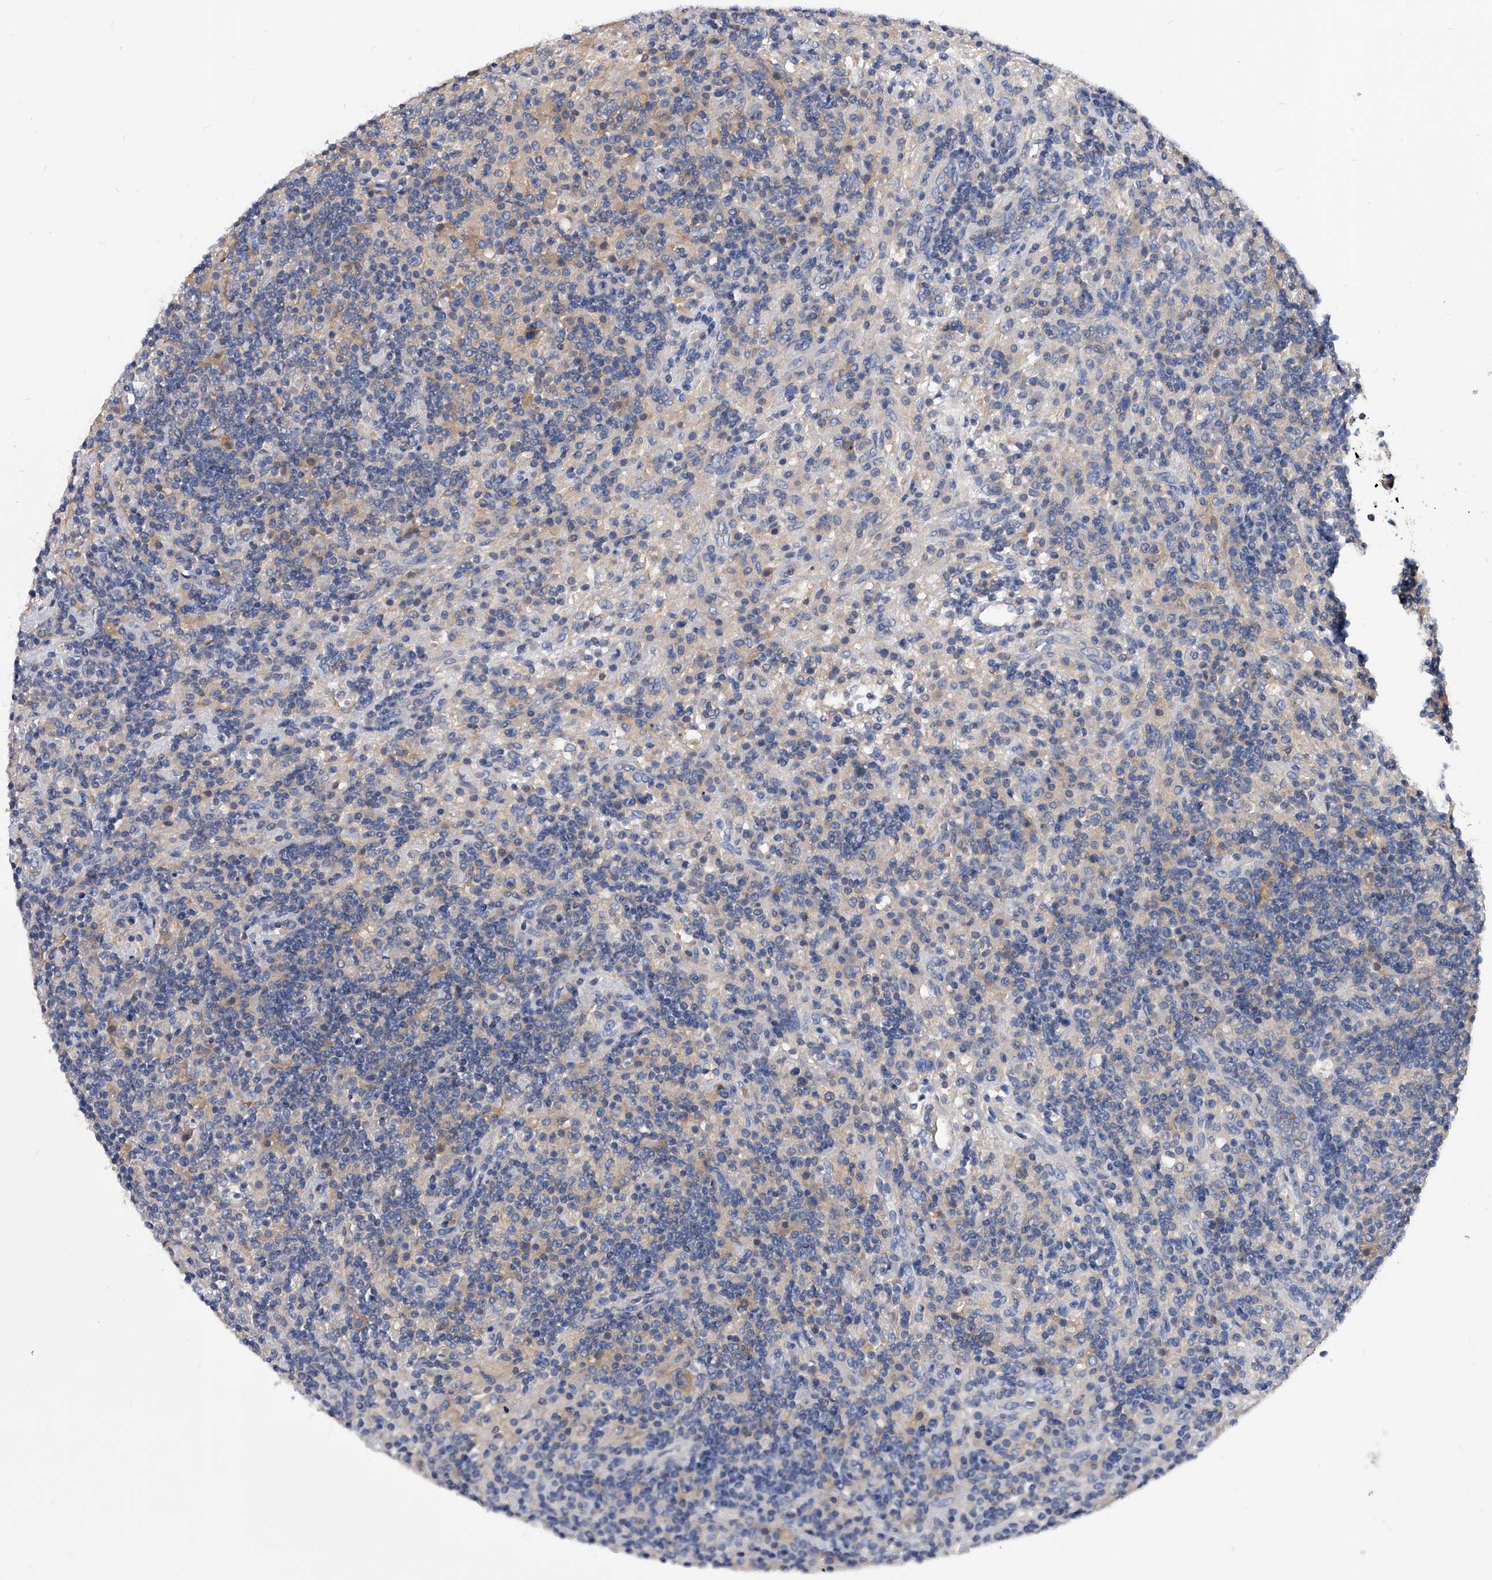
{"staining": {"intensity": "negative", "quantity": "none", "location": "none"}, "tissue": "lymphoma", "cell_type": "Tumor cells", "image_type": "cancer", "snomed": [{"axis": "morphology", "description": "Hodgkin's disease, NOS"}, {"axis": "topography", "description": "Lymph node"}], "caption": "The image exhibits no staining of tumor cells in Hodgkin's disease.", "gene": "APEH", "patient": {"sex": "male", "age": 70}}